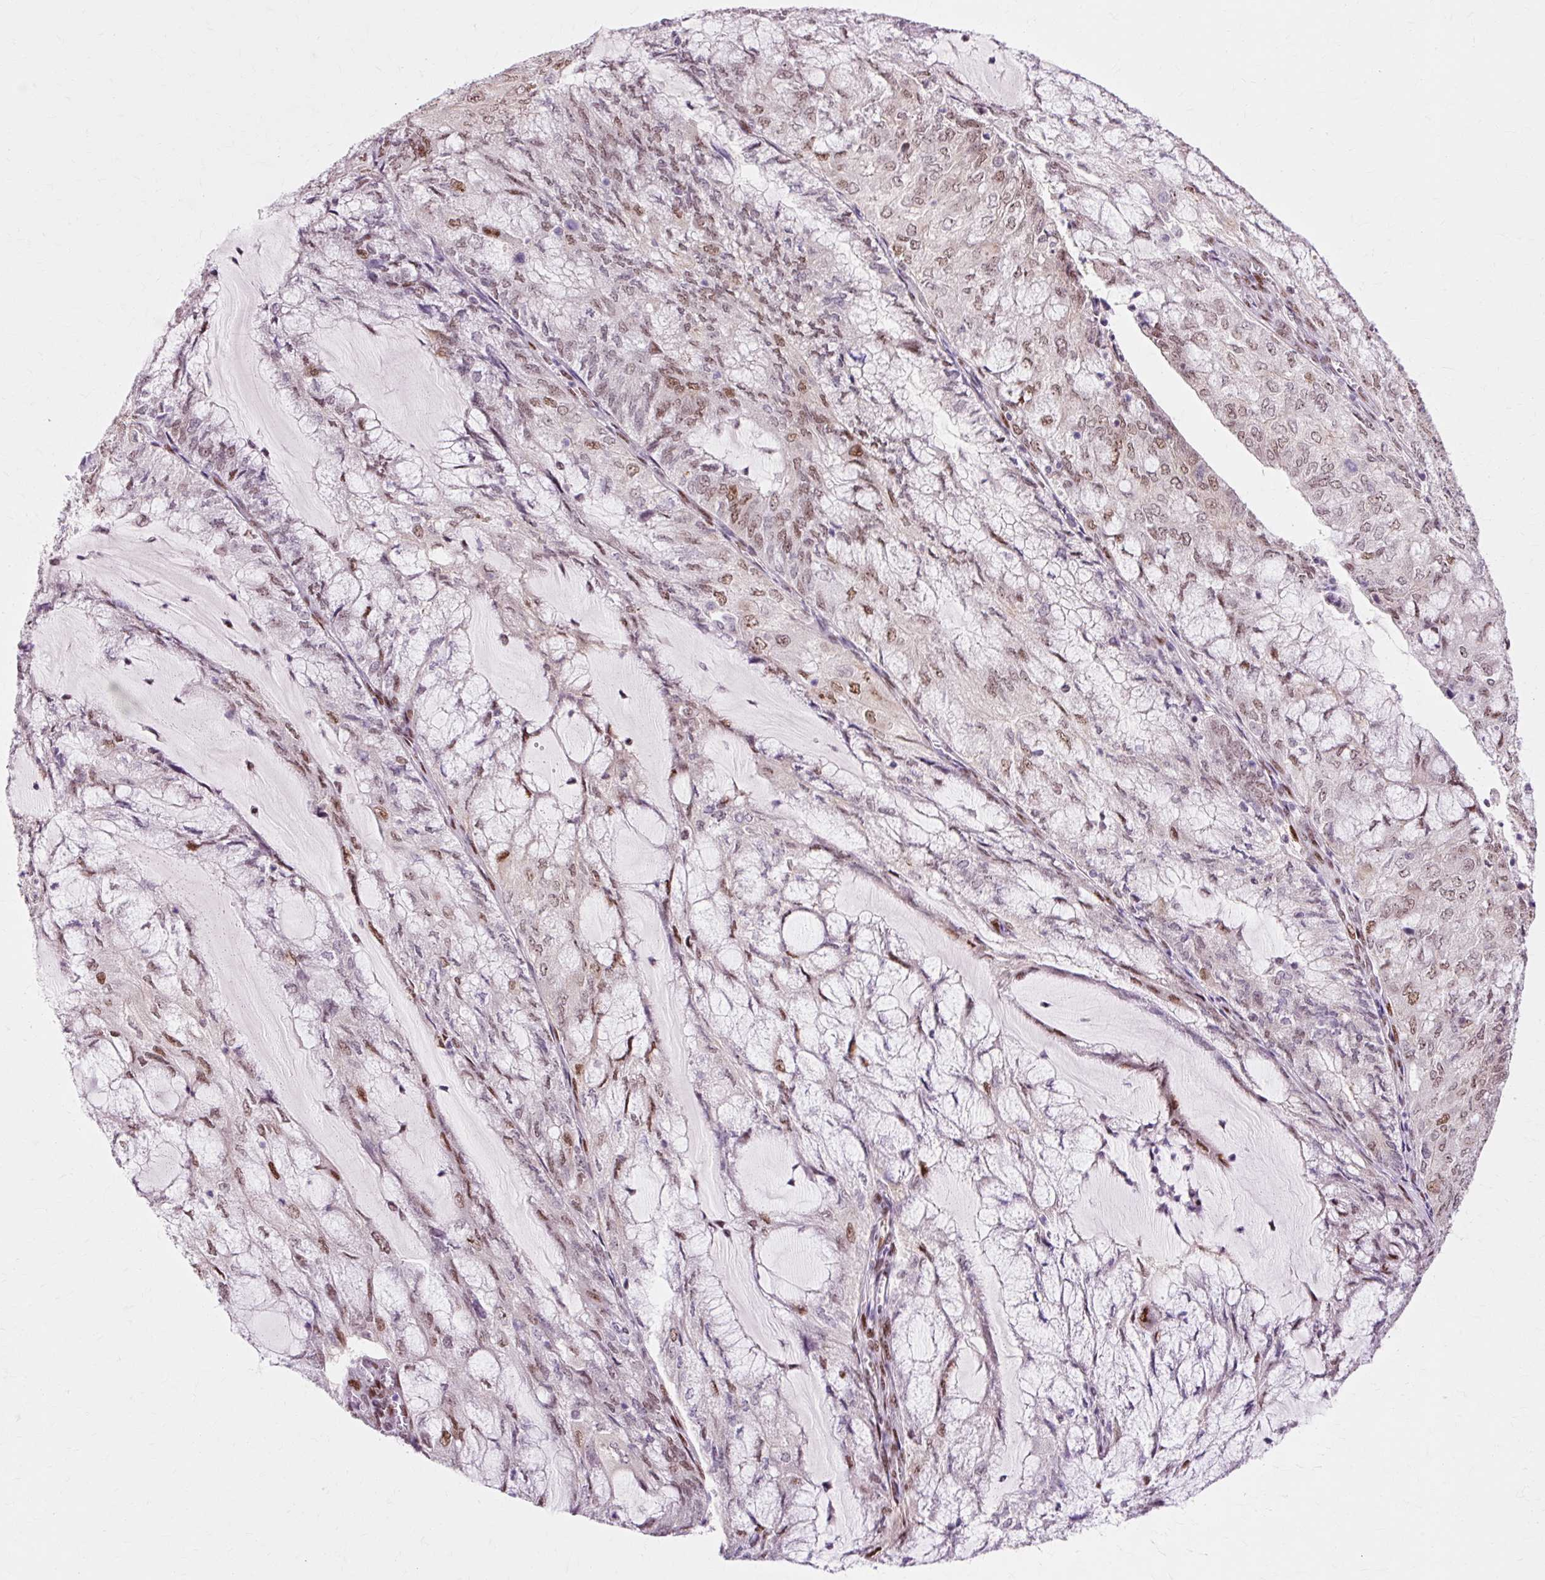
{"staining": {"intensity": "strong", "quantity": "25%-75%", "location": "cytoplasmic/membranous,nuclear"}, "tissue": "endometrial cancer", "cell_type": "Tumor cells", "image_type": "cancer", "snomed": [{"axis": "morphology", "description": "Adenocarcinoma, NOS"}, {"axis": "topography", "description": "Endometrium"}], "caption": "Human adenocarcinoma (endometrial) stained with a brown dye exhibits strong cytoplasmic/membranous and nuclear positive expression in approximately 25%-75% of tumor cells.", "gene": "MACROD2", "patient": {"sex": "female", "age": 81}}